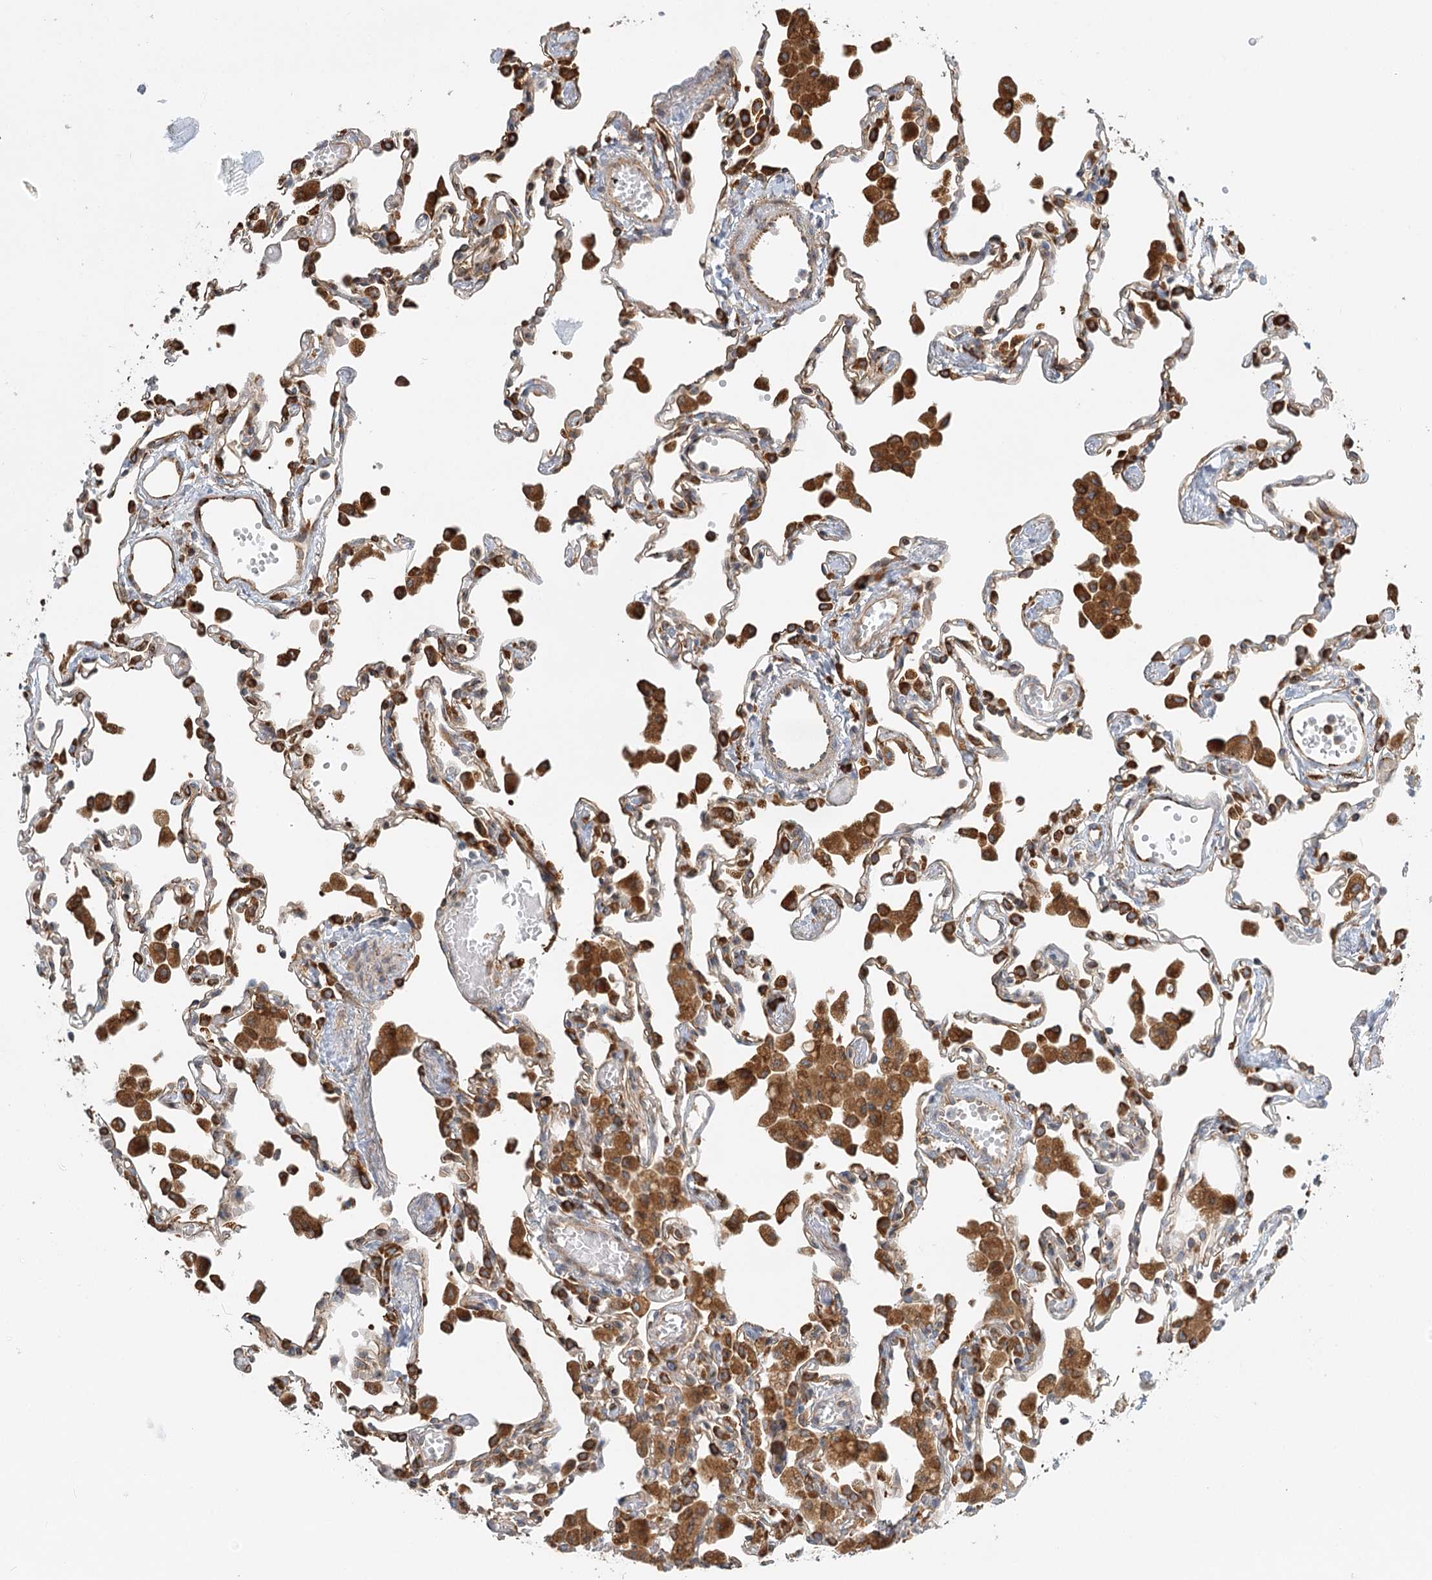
{"staining": {"intensity": "strong", "quantity": "25%-75%", "location": "cytoplasmic/membranous"}, "tissue": "lung", "cell_type": "Alveolar cells", "image_type": "normal", "snomed": [{"axis": "morphology", "description": "Normal tissue, NOS"}, {"axis": "topography", "description": "Bronchus"}, {"axis": "topography", "description": "Lung"}], "caption": "A high amount of strong cytoplasmic/membranous positivity is identified in approximately 25%-75% of alveolar cells in normal lung.", "gene": "TAS1R1", "patient": {"sex": "female", "age": 49}}